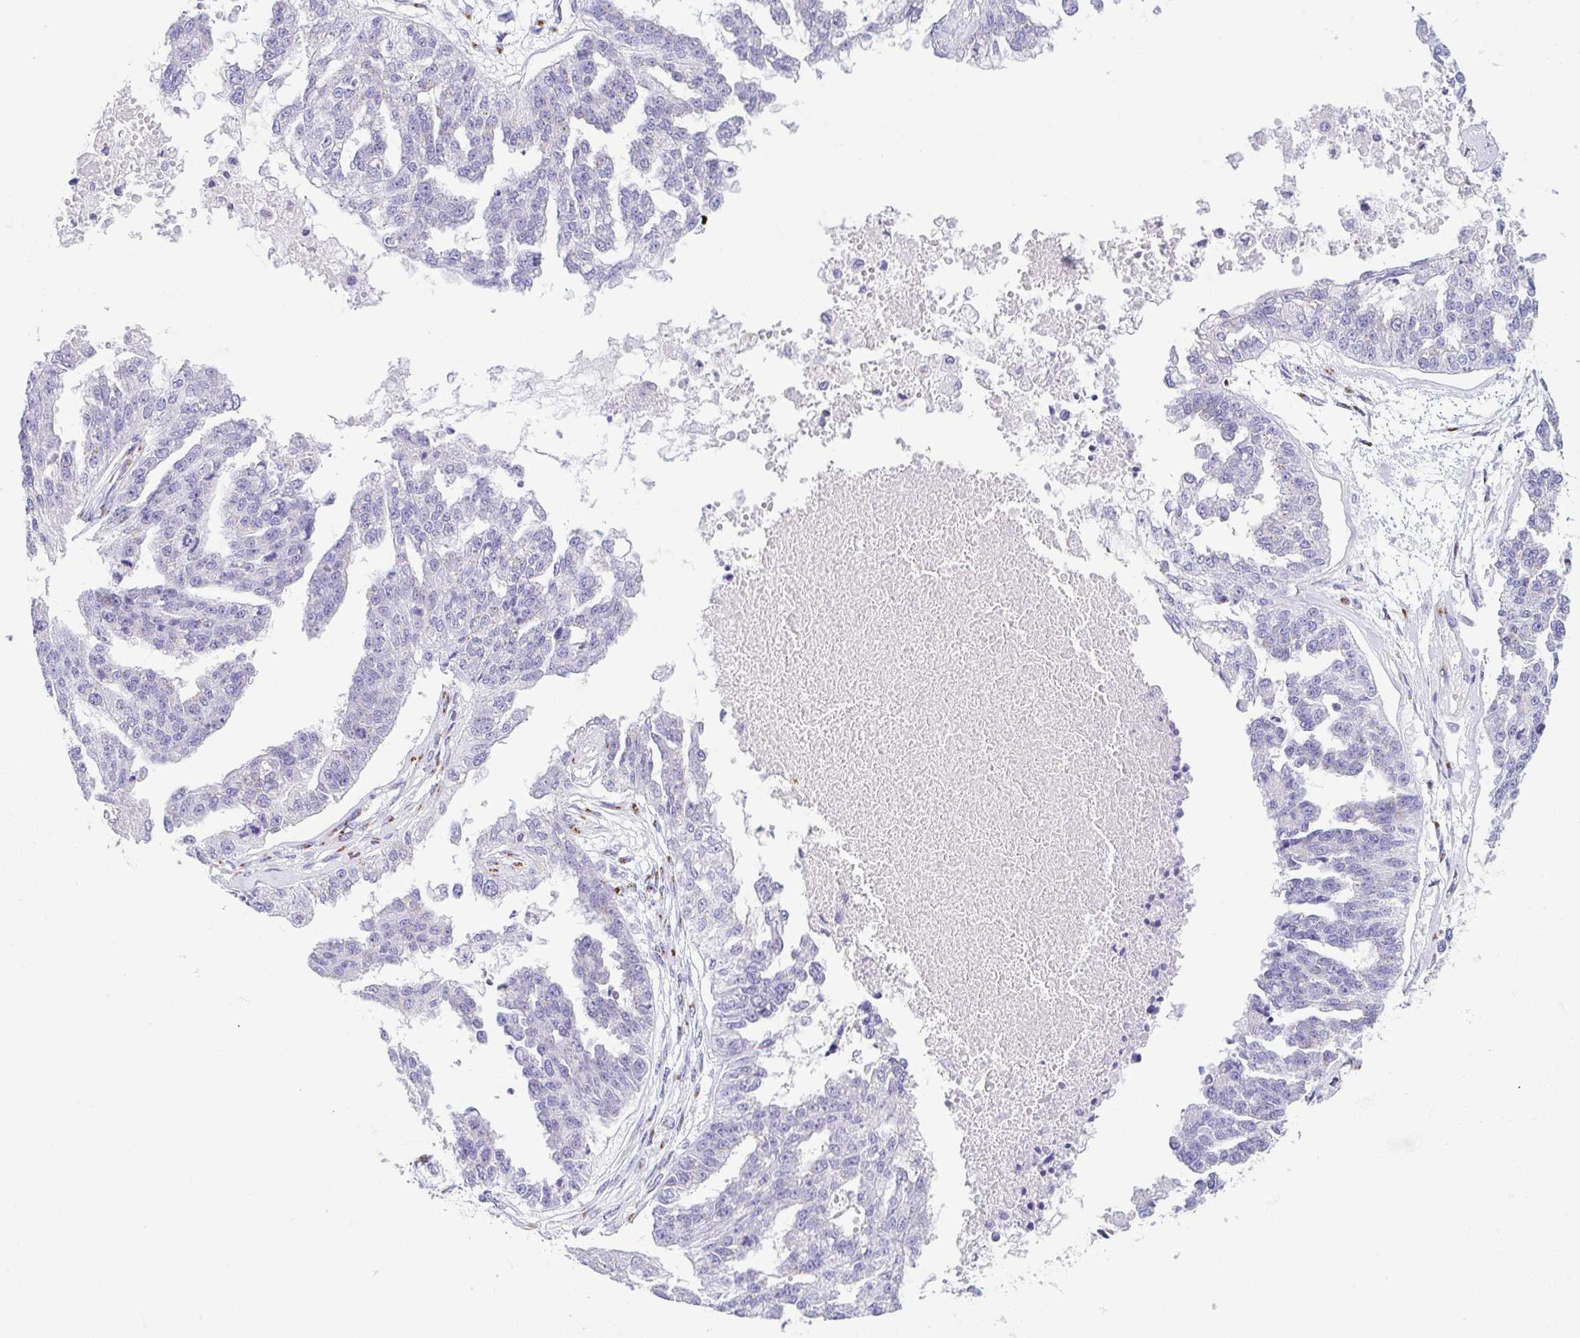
{"staining": {"intensity": "negative", "quantity": "none", "location": "none"}, "tissue": "ovarian cancer", "cell_type": "Tumor cells", "image_type": "cancer", "snomed": [{"axis": "morphology", "description": "Cystadenocarcinoma, serous, NOS"}, {"axis": "topography", "description": "Ovary"}], "caption": "Ovarian cancer was stained to show a protein in brown. There is no significant staining in tumor cells. (DAB immunohistochemistry with hematoxylin counter stain).", "gene": "SULT1B1", "patient": {"sex": "female", "age": 58}}